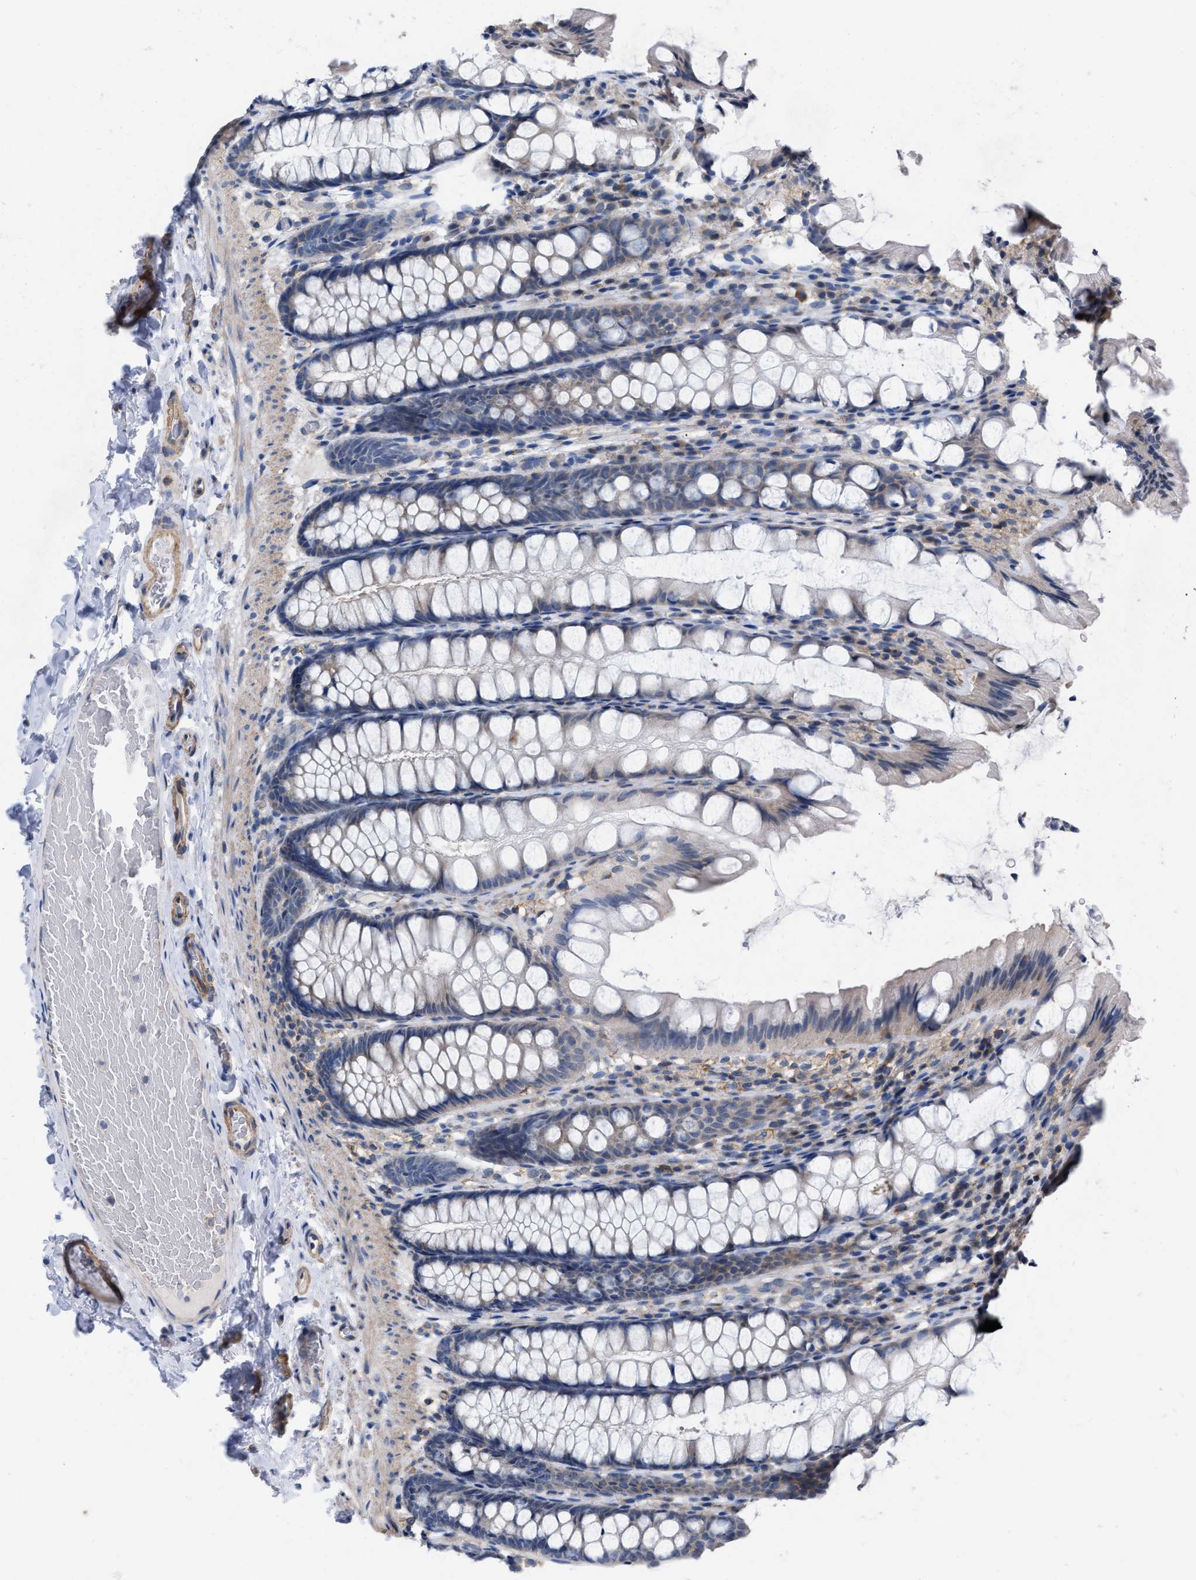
{"staining": {"intensity": "negative", "quantity": "none", "location": "none"}, "tissue": "colon", "cell_type": "Endothelial cells", "image_type": "normal", "snomed": [{"axis": "morphology", "description": "Normal tissue, NOS"}, {"axis": "topography", "description": "Colon"}], "caption": "There is no significant staining in endothelial cells of colon.", "gene": "TMEM131", "patient": {"sex": "male", "age": 47}}